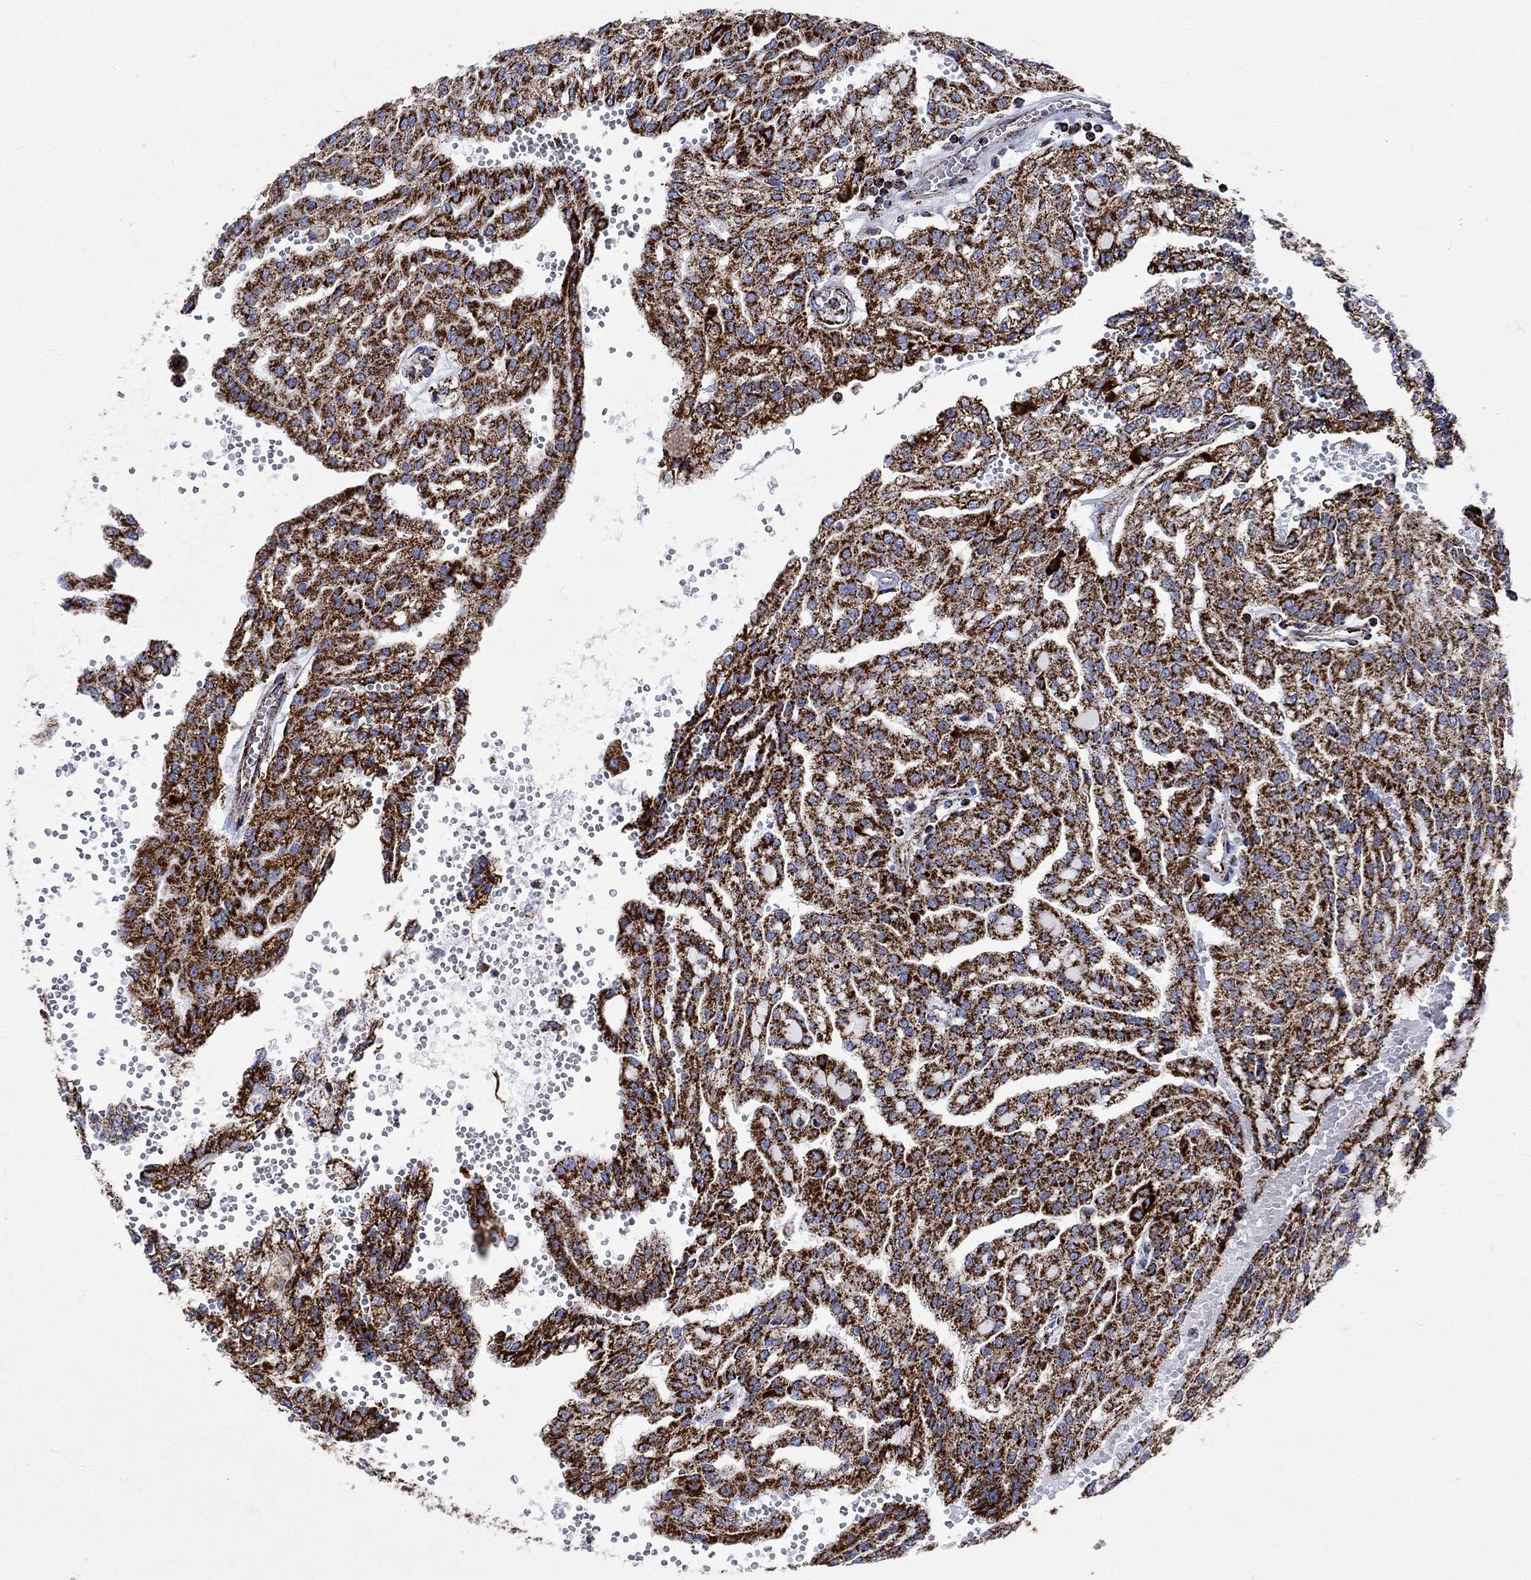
{"staining": {"intensity": "strong", "quantity": ">75%", "location": "cytoplasmic/membranous"}, "tissue": "renal cancer", "cell_type": "Tumor cells", "image_type": "cancer", "snomed": [{"axis": "morphology", "description": "Adenocarcinoma, NOS"}, {"axis": "topography", "description": "Kidney"}], "caption": "Immunohistochemical staining of renal adenocarcinoma shows high levels of strong cytoplasmic/membranous protein staining in about >75% of tumor cells.", "gene": "RCE1", "patient": {"sex": "male", "age": 63}}